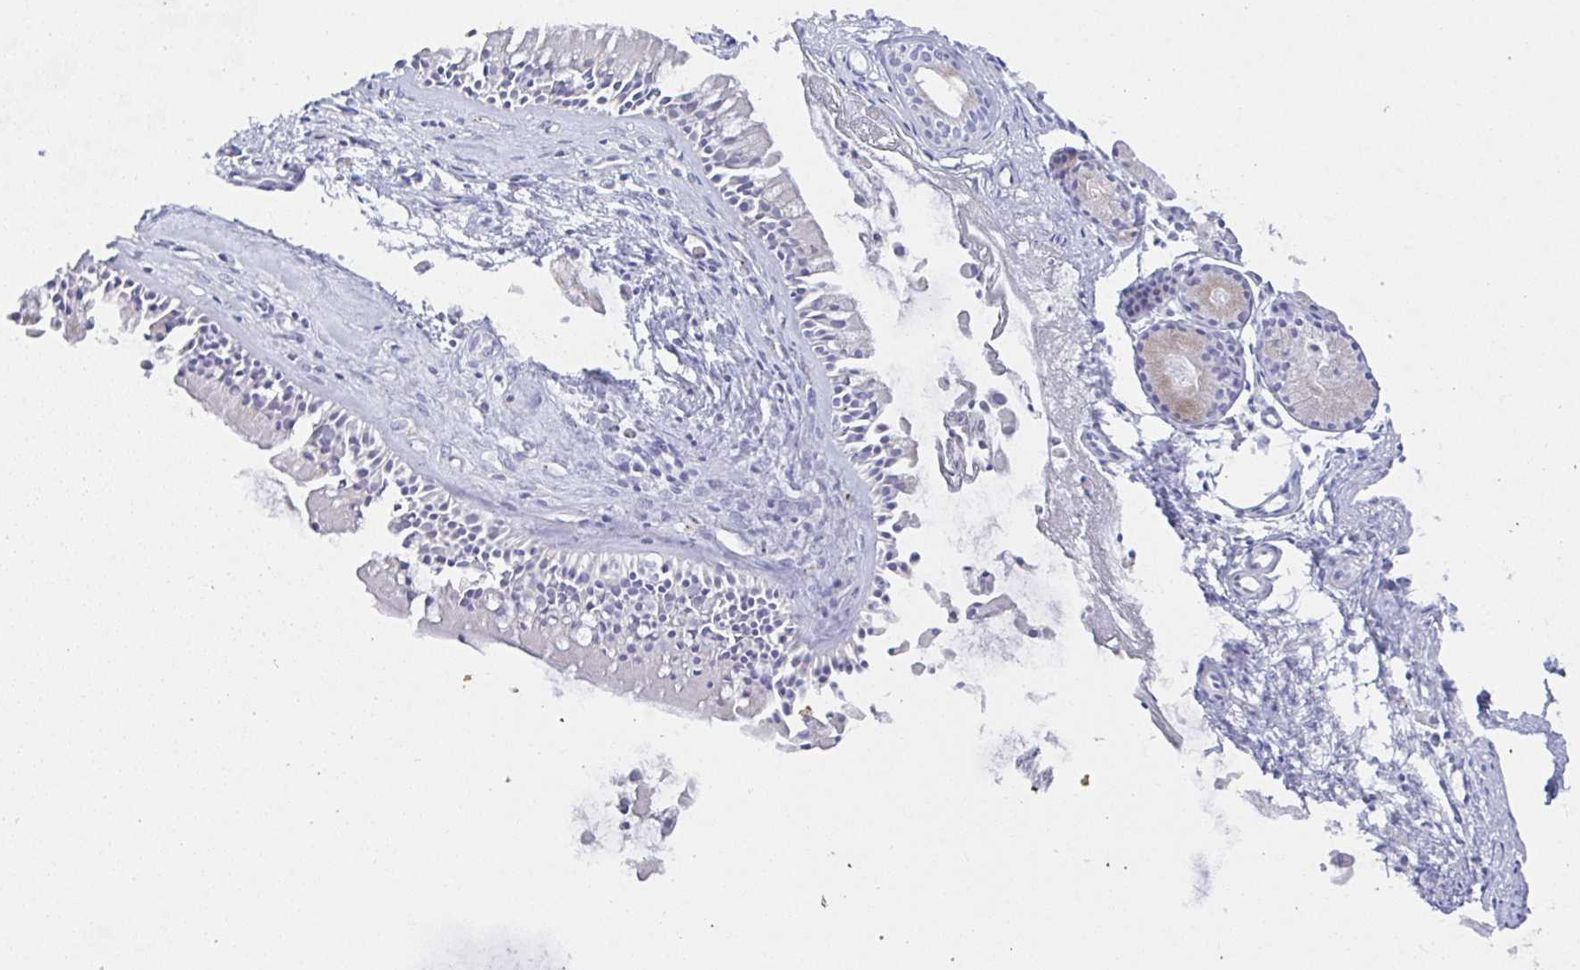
{"staining": {"intensity": "moderate", "quantity": "25%-75%", "location": "cytoplasmic/membranous"}, "tissue": "nasopharynx", "cell_type": "Respiratory epithelial cells", "image_type": "normal", "snomed": [{"axis": "morphology", "description": "Normal tissue, NOS"}, {"axis": "morphology", "description": "Inflammation, NOS"}, {"axis": "topography", "description": "Nasopharynx"}], "caption": "Protein expression analysis of benign nasopharynx shows moderate cytoplasmic/membranous expression in about 25%-75% of respiratory epithelial cells.", "gene": "SSC4D", "patient": {"sex": "male", "age": 61}}